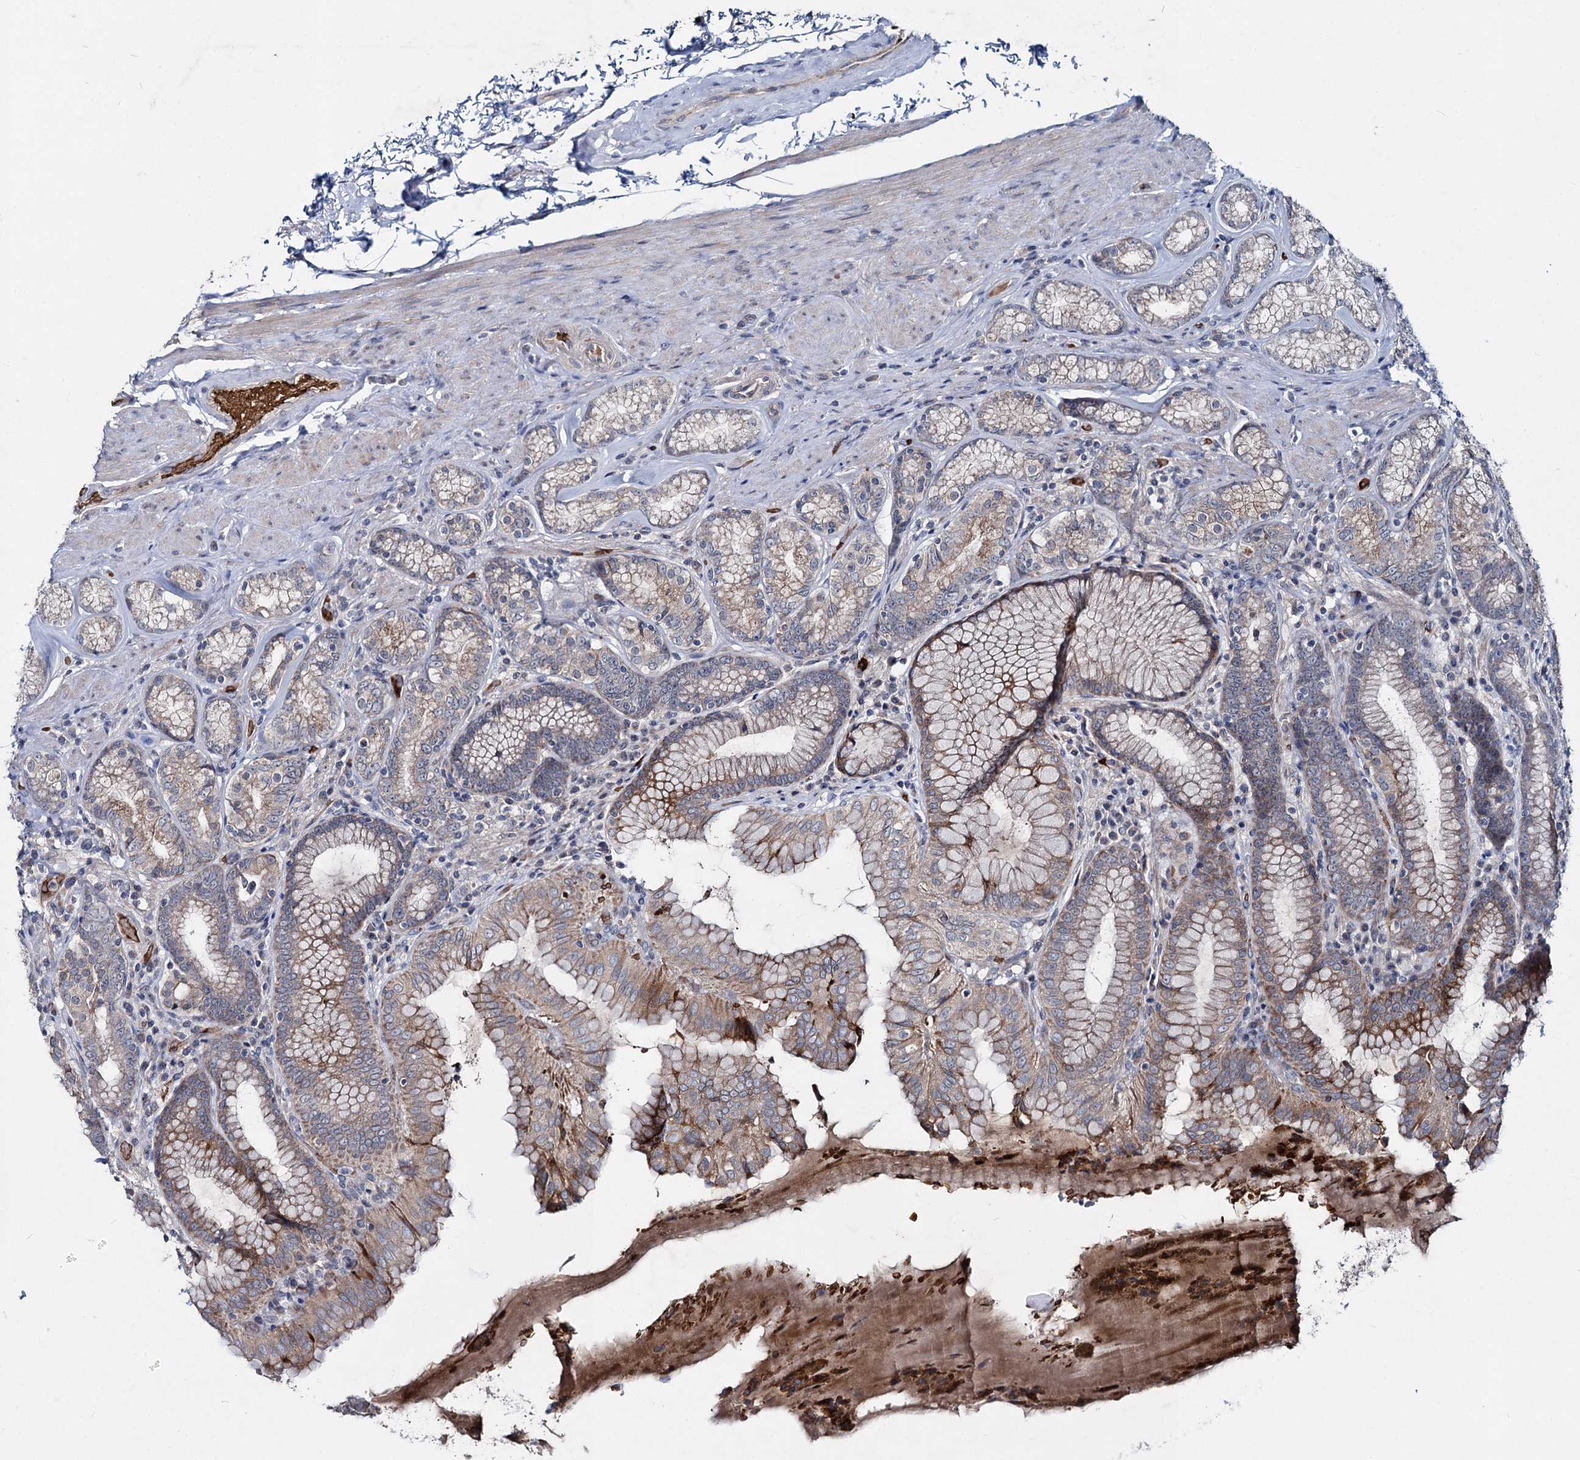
{"staining": {"intensity": "weak", "quantity": ">75%", "location": "cytoplasmic/membranous"}, "tissue": "stomach", "cell_type": "Glandular cells", "image_type": "normal", "snomed": [{"axis": "morphology", "description": "Normal tissue, NOS"}, {"axis": "topography", "description": "Stomach, upper"}, {"axis": "topography", "description": "Stomach, lower"}], "caption": "Immunohistochemistry image of normal stomach: human stomach stained using immunohistochemistry (IHC) reveals low levels of weak protein expression localized specifically in the cytoplasmic/membranous of glandular cells, appearing as a cytoplasmic/membranous brown color.", "gene": "RNF6", "patient": {"sex": "female", "age": 76}}